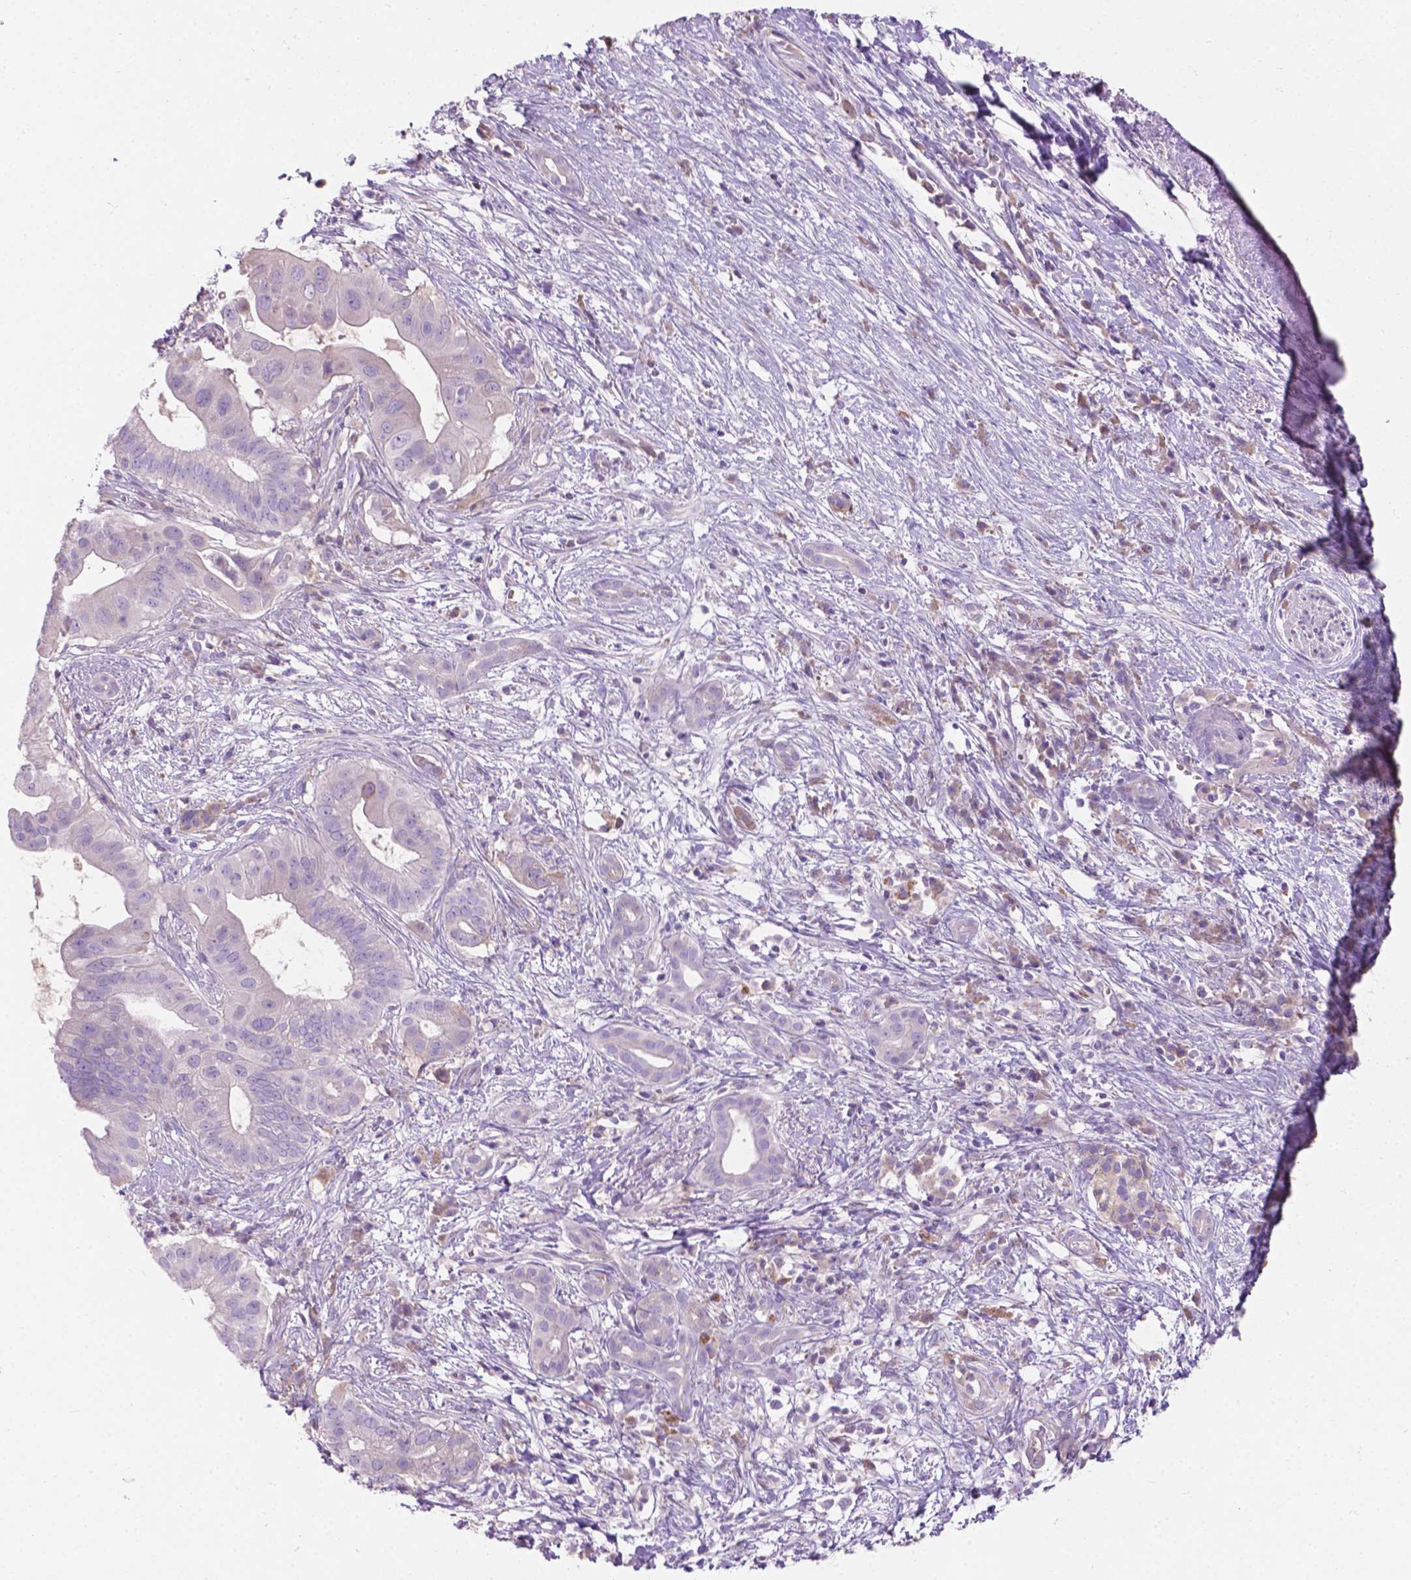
{"staining": {"intensity": "negative", "quantity": "none", "location": "none"}, "tissue": "pancreatic cancer", "cell_type": "Tumor cells", "image_type": "cancer", "snomed": [{"axis": "morphology", "description": "Adenocarcinoma, NOS"}, {"axis": "topography", "description": "Pancreas"}], "caption": "DAB immunohistochemical staining of human pancreatic cancer (adenocarcinoma) demonstrates no significant expression in tumor cells. (DAB immunohistochemistry (IHC) visualized using brightfield microscopy, high magnification).", "gene": "NOXO1", "patient": {"sex": "male", "age": 61}}